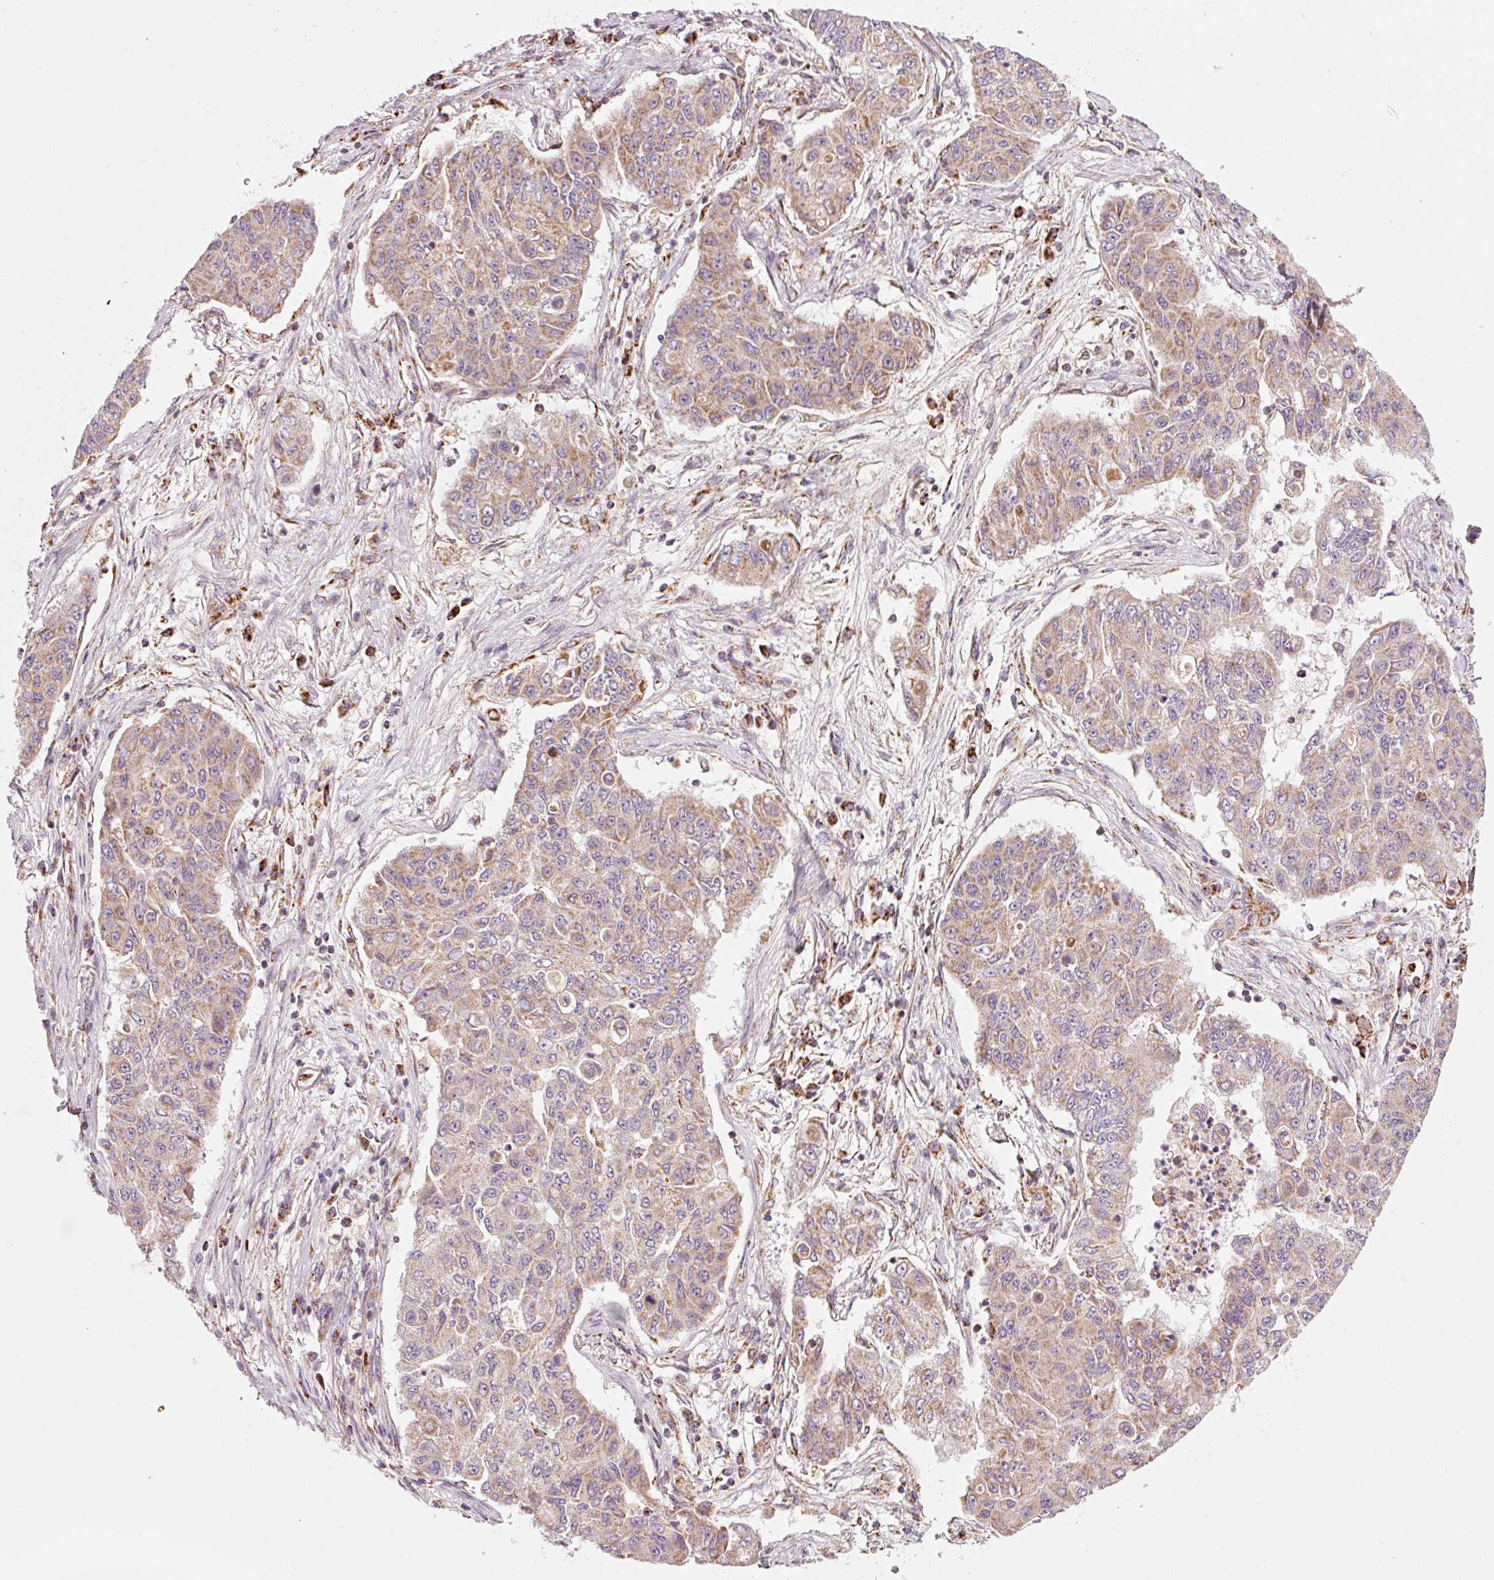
{"staining": {"intensity": "moderate", "quantity": ">75%", "location": "cytoplasmic/membranous"}, "tissue": "lung cancer", "cell_type": "Tumor cells", "image_type": "cancer", "snomed": [{"axis": "morphology", "description": "Squamous cell carcinoma, NOS"}, {"axis": "topography", "description": "Lung"}], "caption": "Human lung cancer (squamous cell carcinoma) stained with a brown dye reveals moderate cytoplasmic/membranous positive staining in approximately >75% of tumor cells.", "gene": "NDUFB4", "patient": {"sex": "male", "age": 74}}